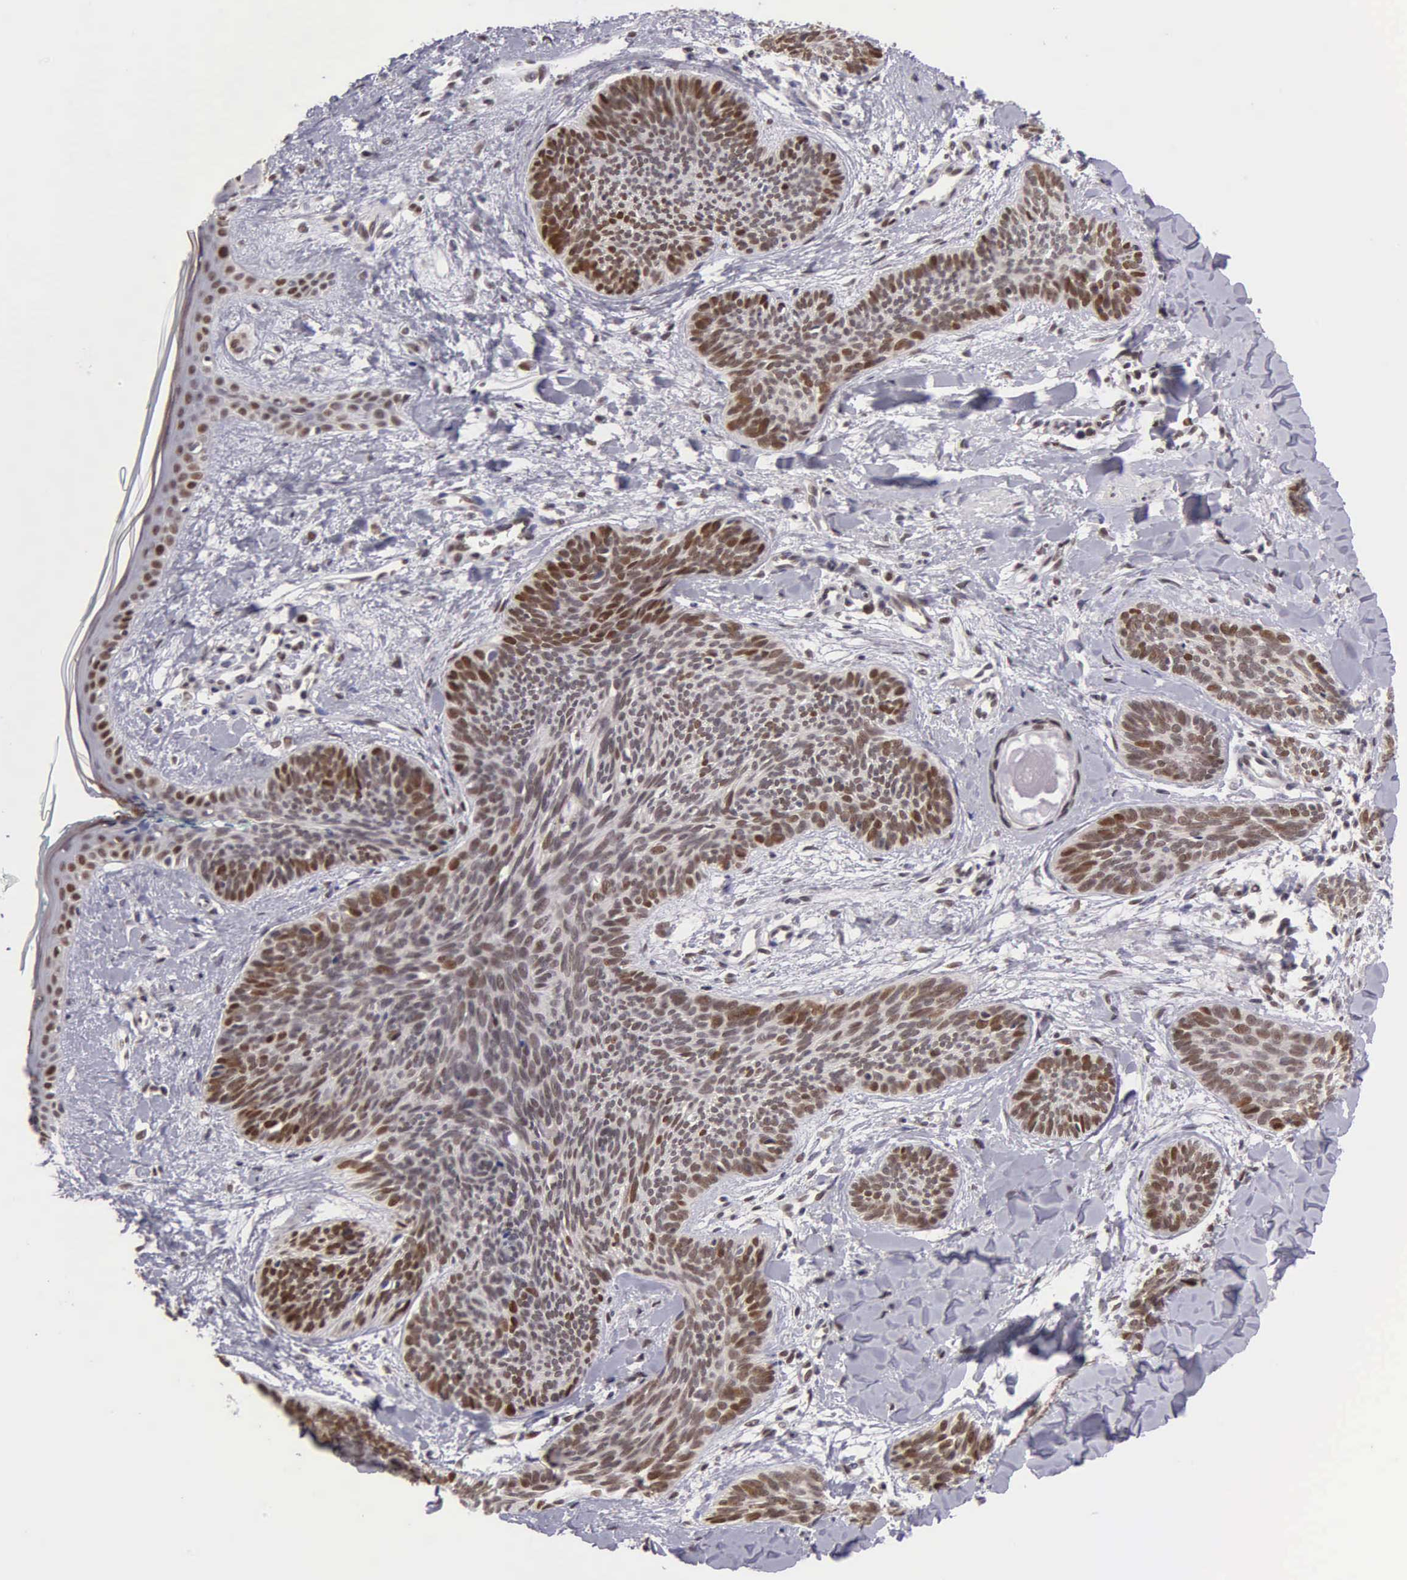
{"staining": {"intensity": "moderate", "quantity": ">75%", "location": "cytoplasmic/membranous,nuclear"}, "tissue": "skin cancer", "cell_type": "Tumor cells", "image_type": "cancer", "snomed": [{"axis": "morphology", "description": "Basal cell carcinoma"}, {"axis": "topography", "description": "Skin"}], "caption": "Protein expression analysis of skin basal cell carcinoma exhibits moderate cytoplasmic/membranous and nuclear expression in approximately >75% of tumor cells. (Brightfield microscopy of DAB IHC at high magnification).", "gene": "UBR7", "patient": {"sex": "female", "age": 81}}